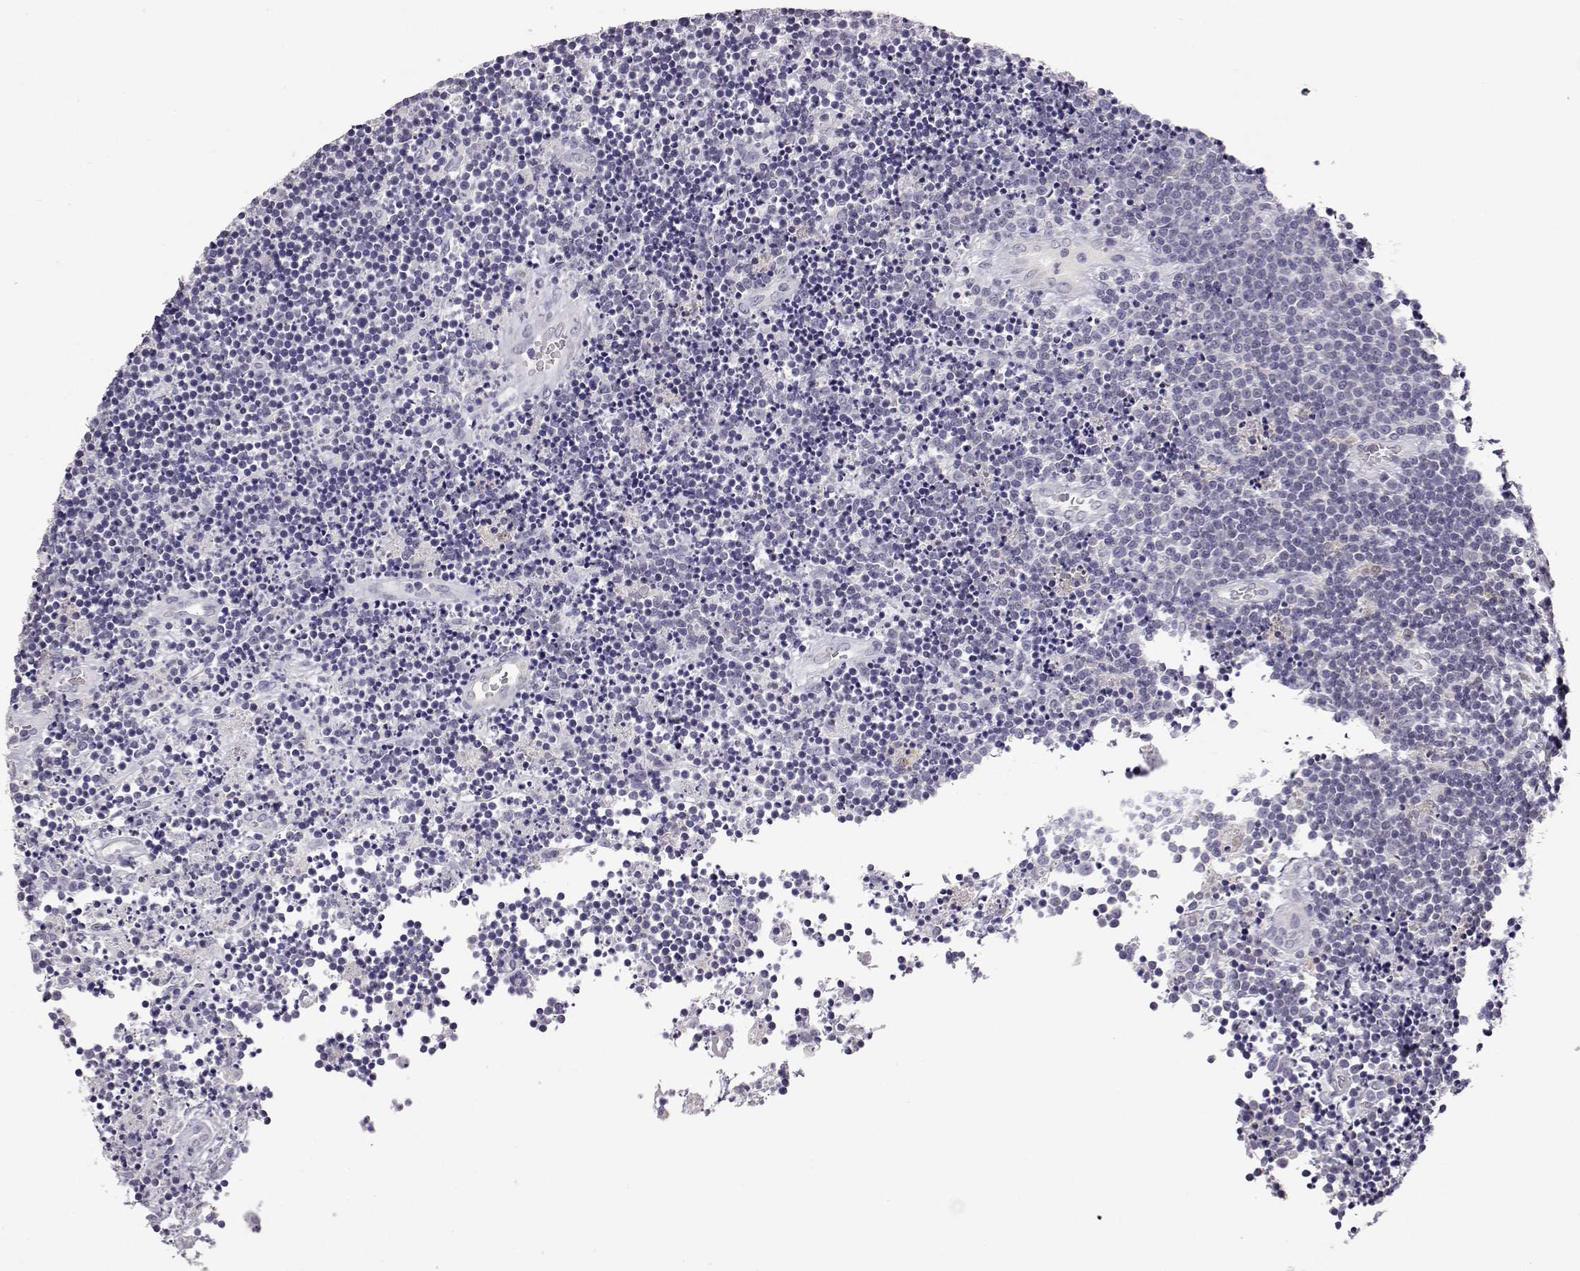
{"staining": {"intensity": "negative", "quantity": "none", "location": "none"}, "tissue": "lymphoma", "cell_type": "Tumor cells", "image_type": "cancer", "snomed": [{"axis": "morphology", "description": "Malignant lymphoma, non-Hodgkin's type, Low grade"}, {"axis": "topography", "description": "Brain"}], "caption": "This is a image of IHC staining of low-grade malignant lymphoma, non-Hodgkin's type, which shows no expression in tumor cells.", "gene": "AKR1B1", "patient": {"sex": "female", "age": 66}}